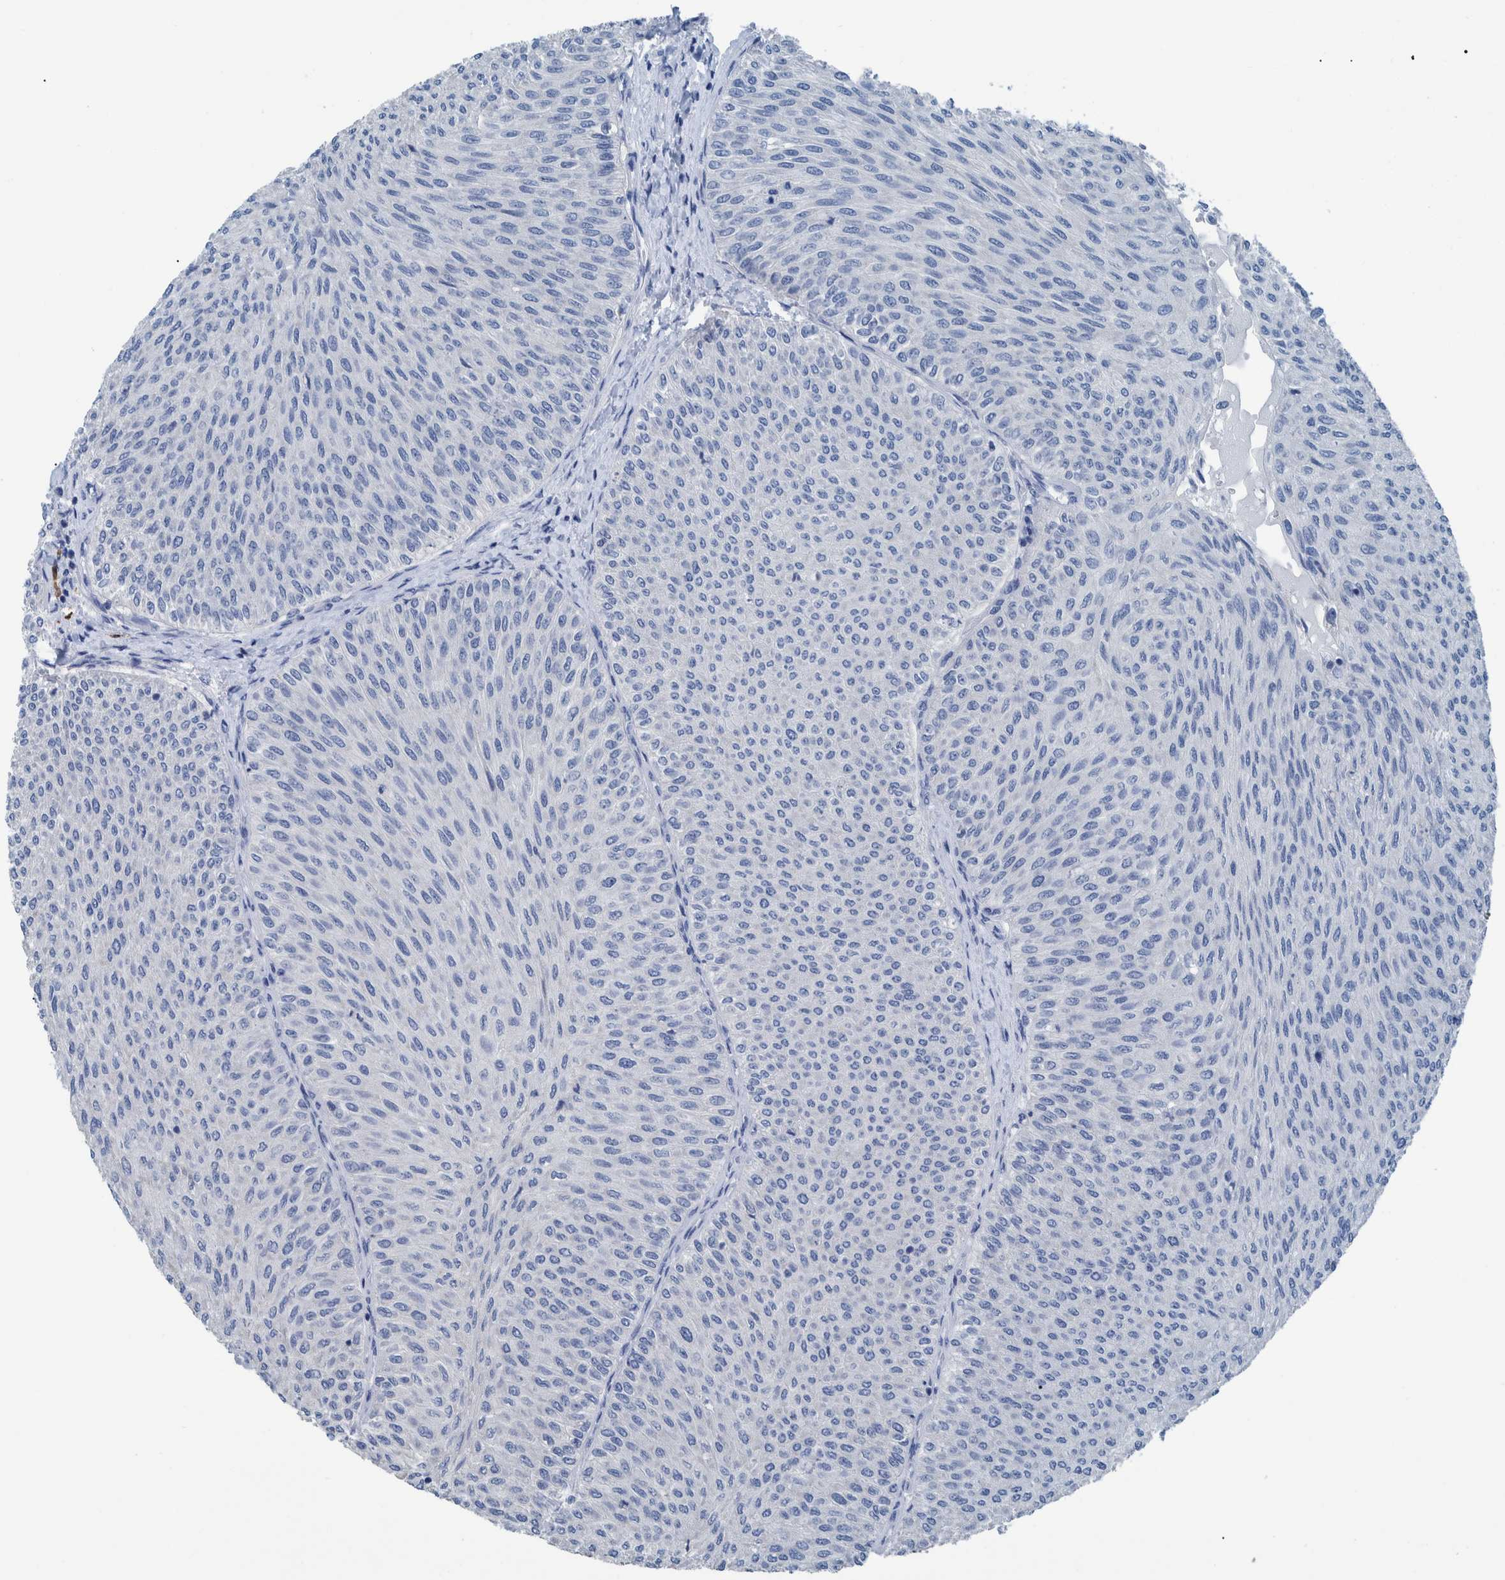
{"staining": {"intensity": "negative", "quantity": "none", "location": "none"}, "tissue": "urothelial cancer", "cell_type": "Tumor cells", "image_type": "cancer", "snomed": [{"axis": "morphology", "description": "Urothelial carcinoma, Low grade"}, {"axis": "topography", "description": "Urinary bladder"}], "caption": "Human urothelial cancer stained for a protein using IHC demonstrates no staining in tumor cells.", "gene": "IDO1", "patient": {"sex": "male", "age": 78}}